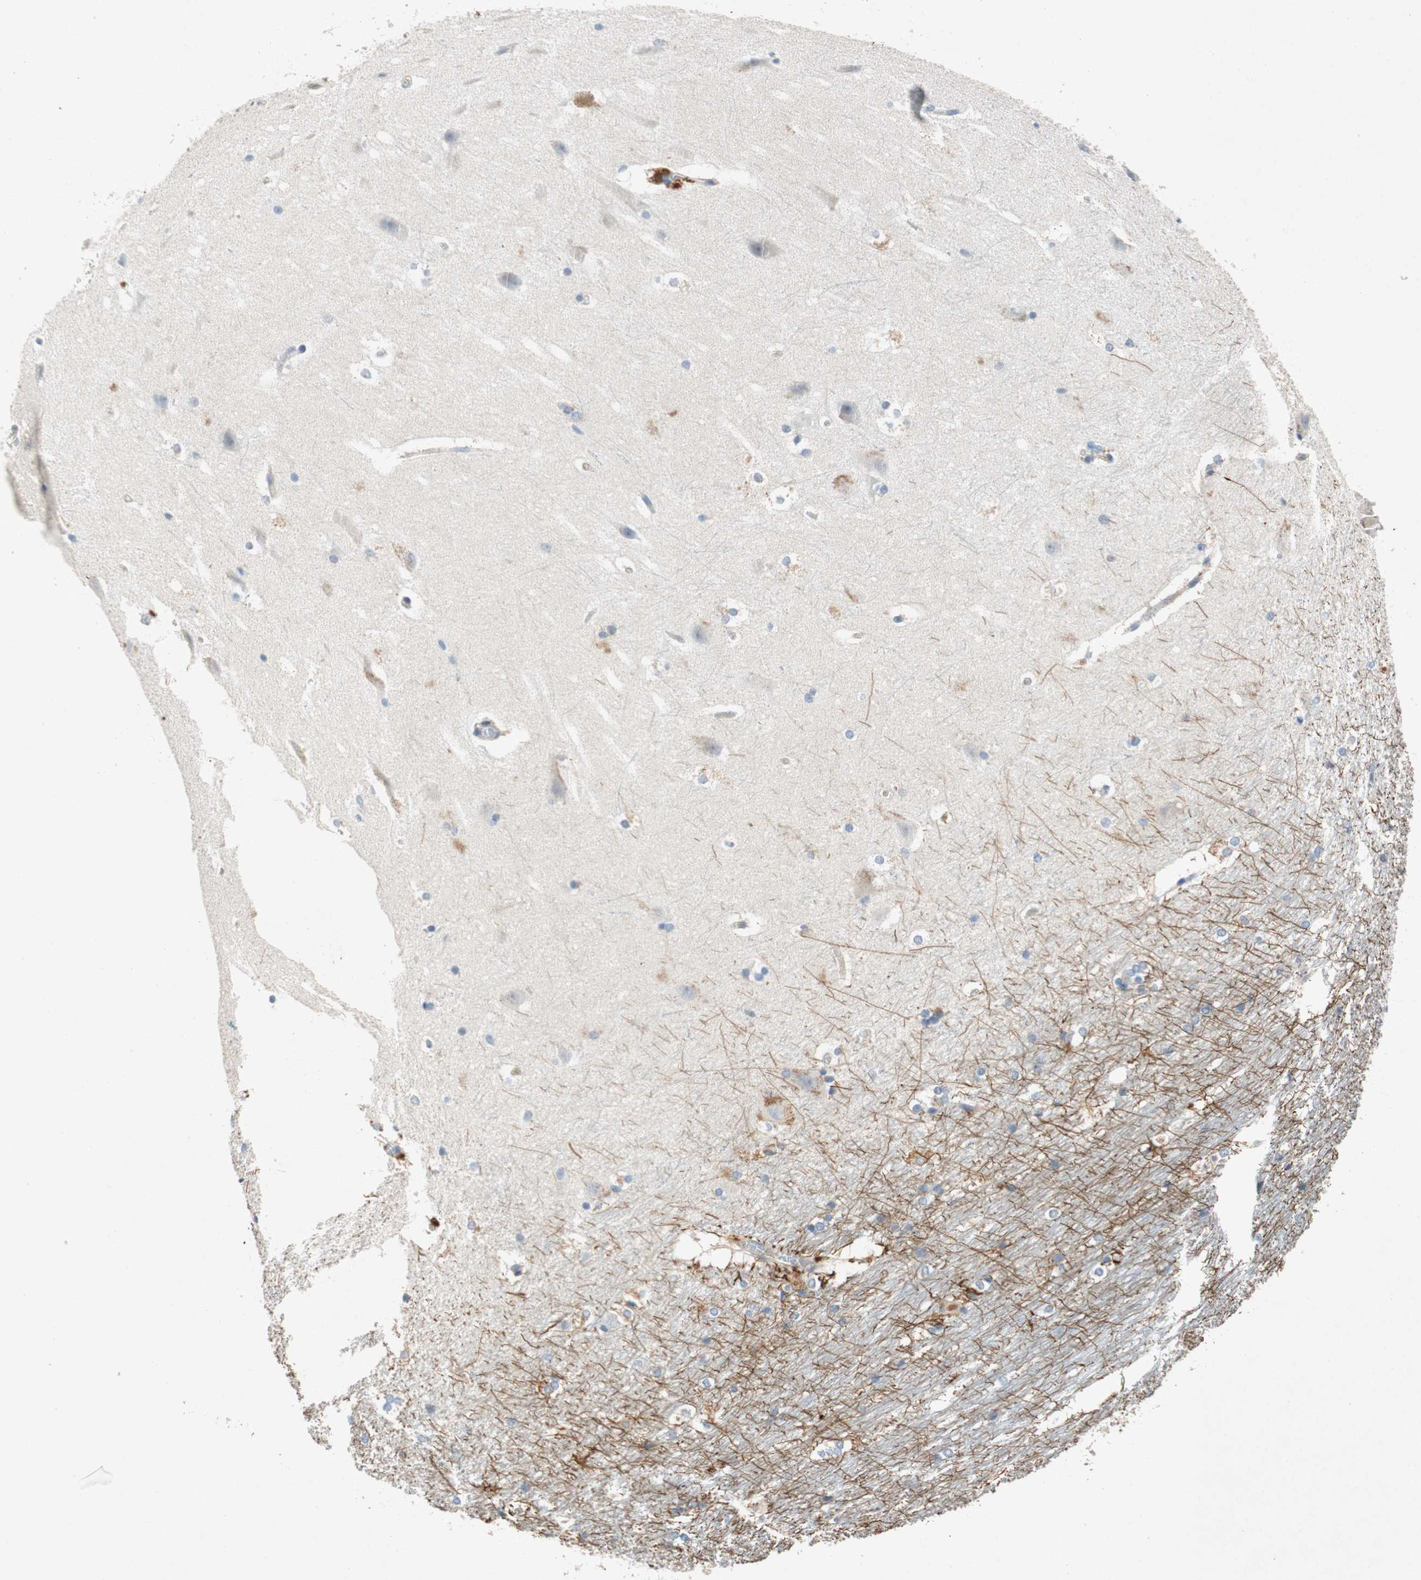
{"staining": {"intensity": "strong", "quantity": "<25%", "location": "cytoplasmic/membranous"}, "tissue": "hippocampus", "cell_type": "Glial cells", "image_type": "normal", "snomed": [{"axis": "morphology", "description": "Normal tissue, NOS"}, {"axis": "topography", "description": "Hippocampus"}], "caption": "Brown immunohistochemical staining in benign human hippocampus demonstrates strong cytoplasmic/membranous expression in approximately <25% of glial cells.", "gene": "RELB", "patient": {"sex": "female", "age": 19}}